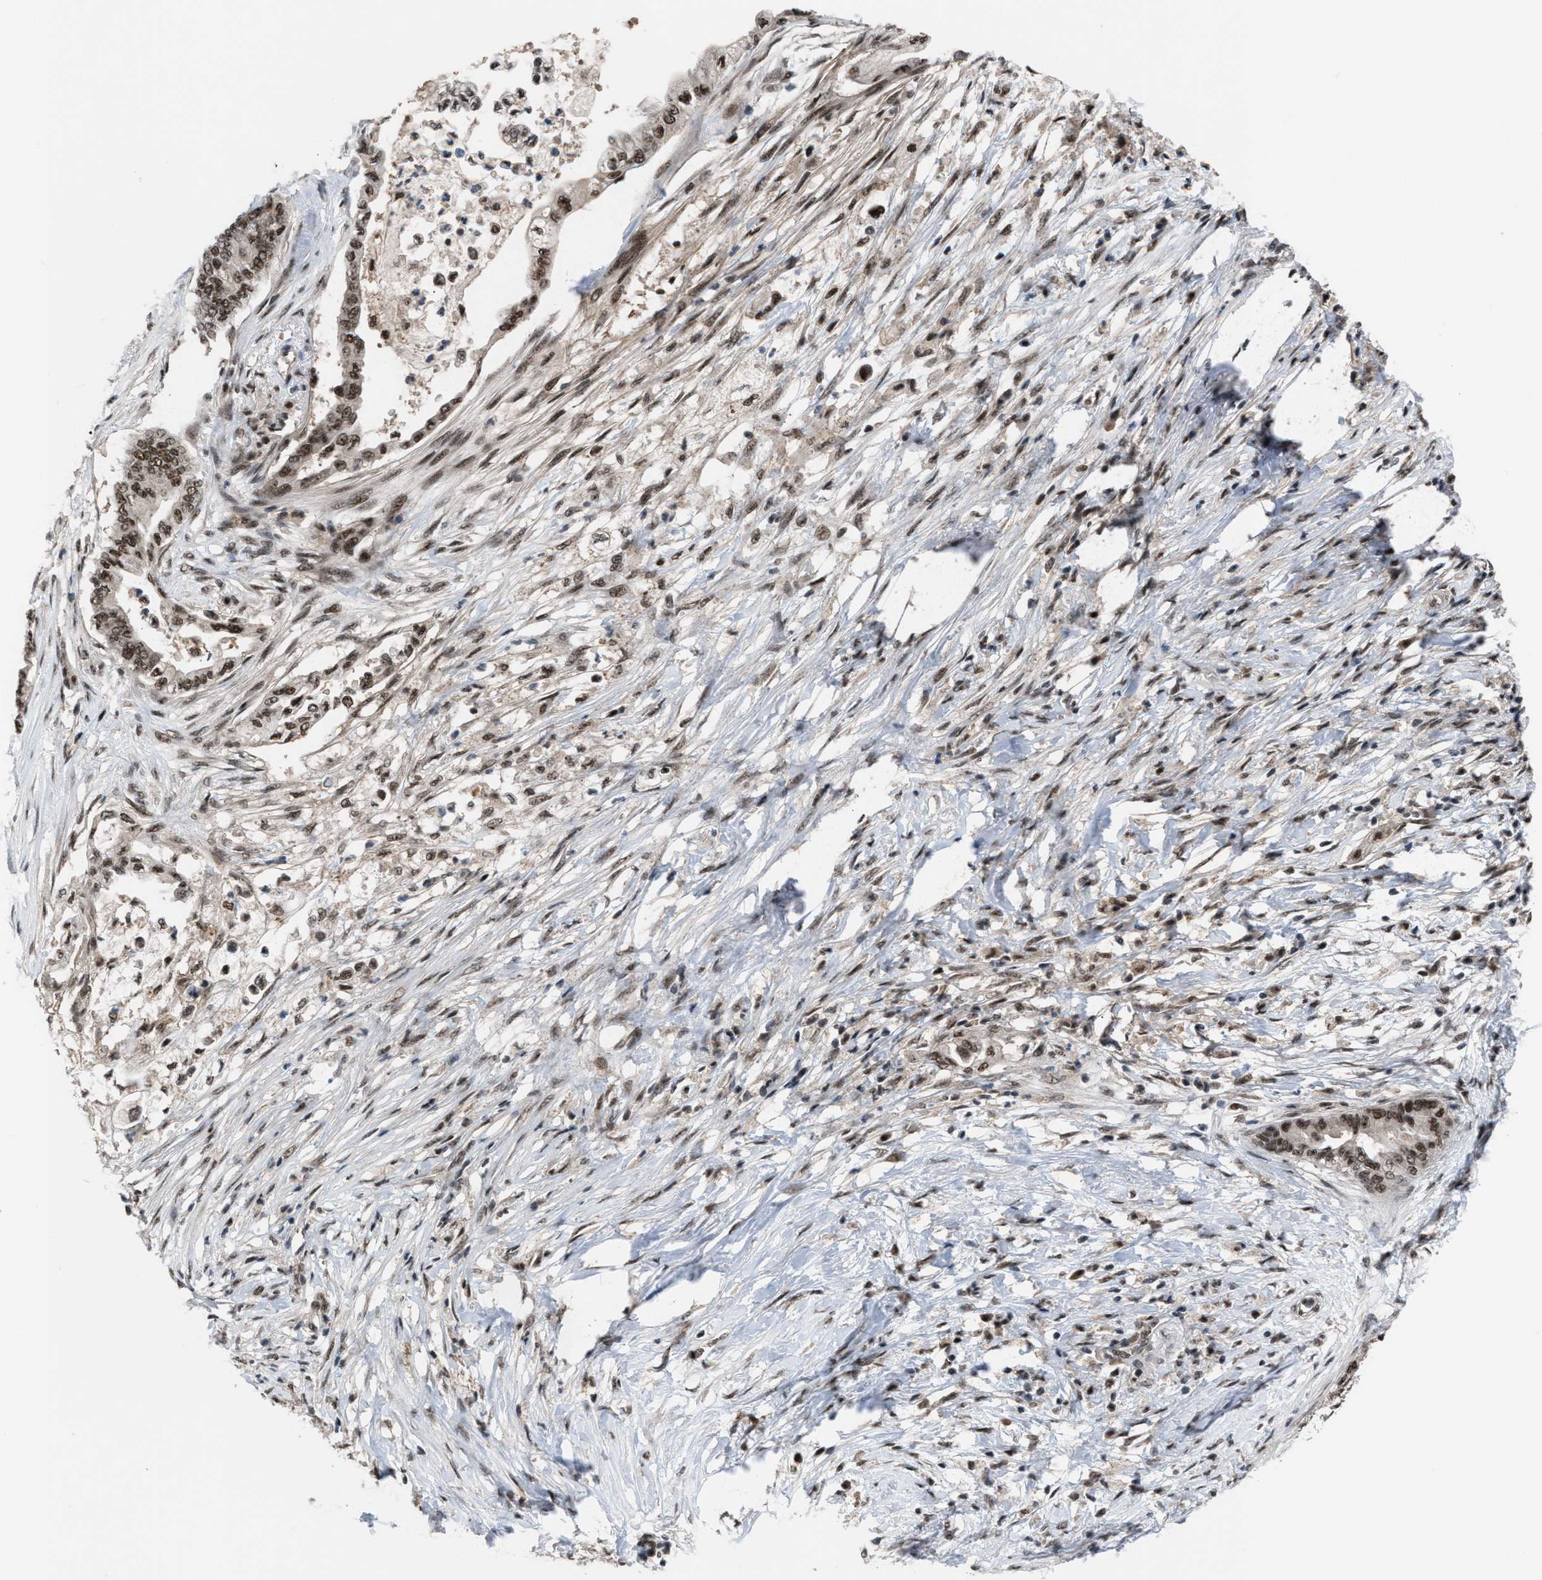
{"staining": {"intensity": "strong", "quantity": ">75%", "location": "nuclear"}, "tissue": "pancreatic cancer", "cell_type": "Tumor cells", "image_type": "cancer", "snomed": [{"axis": "morphology", "description": "Normal tissue, NOS"}, {"axis": "morphology", "description": "Adenocarcinoma, NOS"}, {"axis": "topography", "description": "Pancreas"}, {"axis": "topography", "description": "Duodenum"}], "caption": "This histopathology image displays IHC staining of human pancreatic cancer (adenocarcinoma), with high strong nuclear expression in about >75% of tumor cells.", "gene": "PRPF4", "patient": {"sex": "female", "age": 60}}